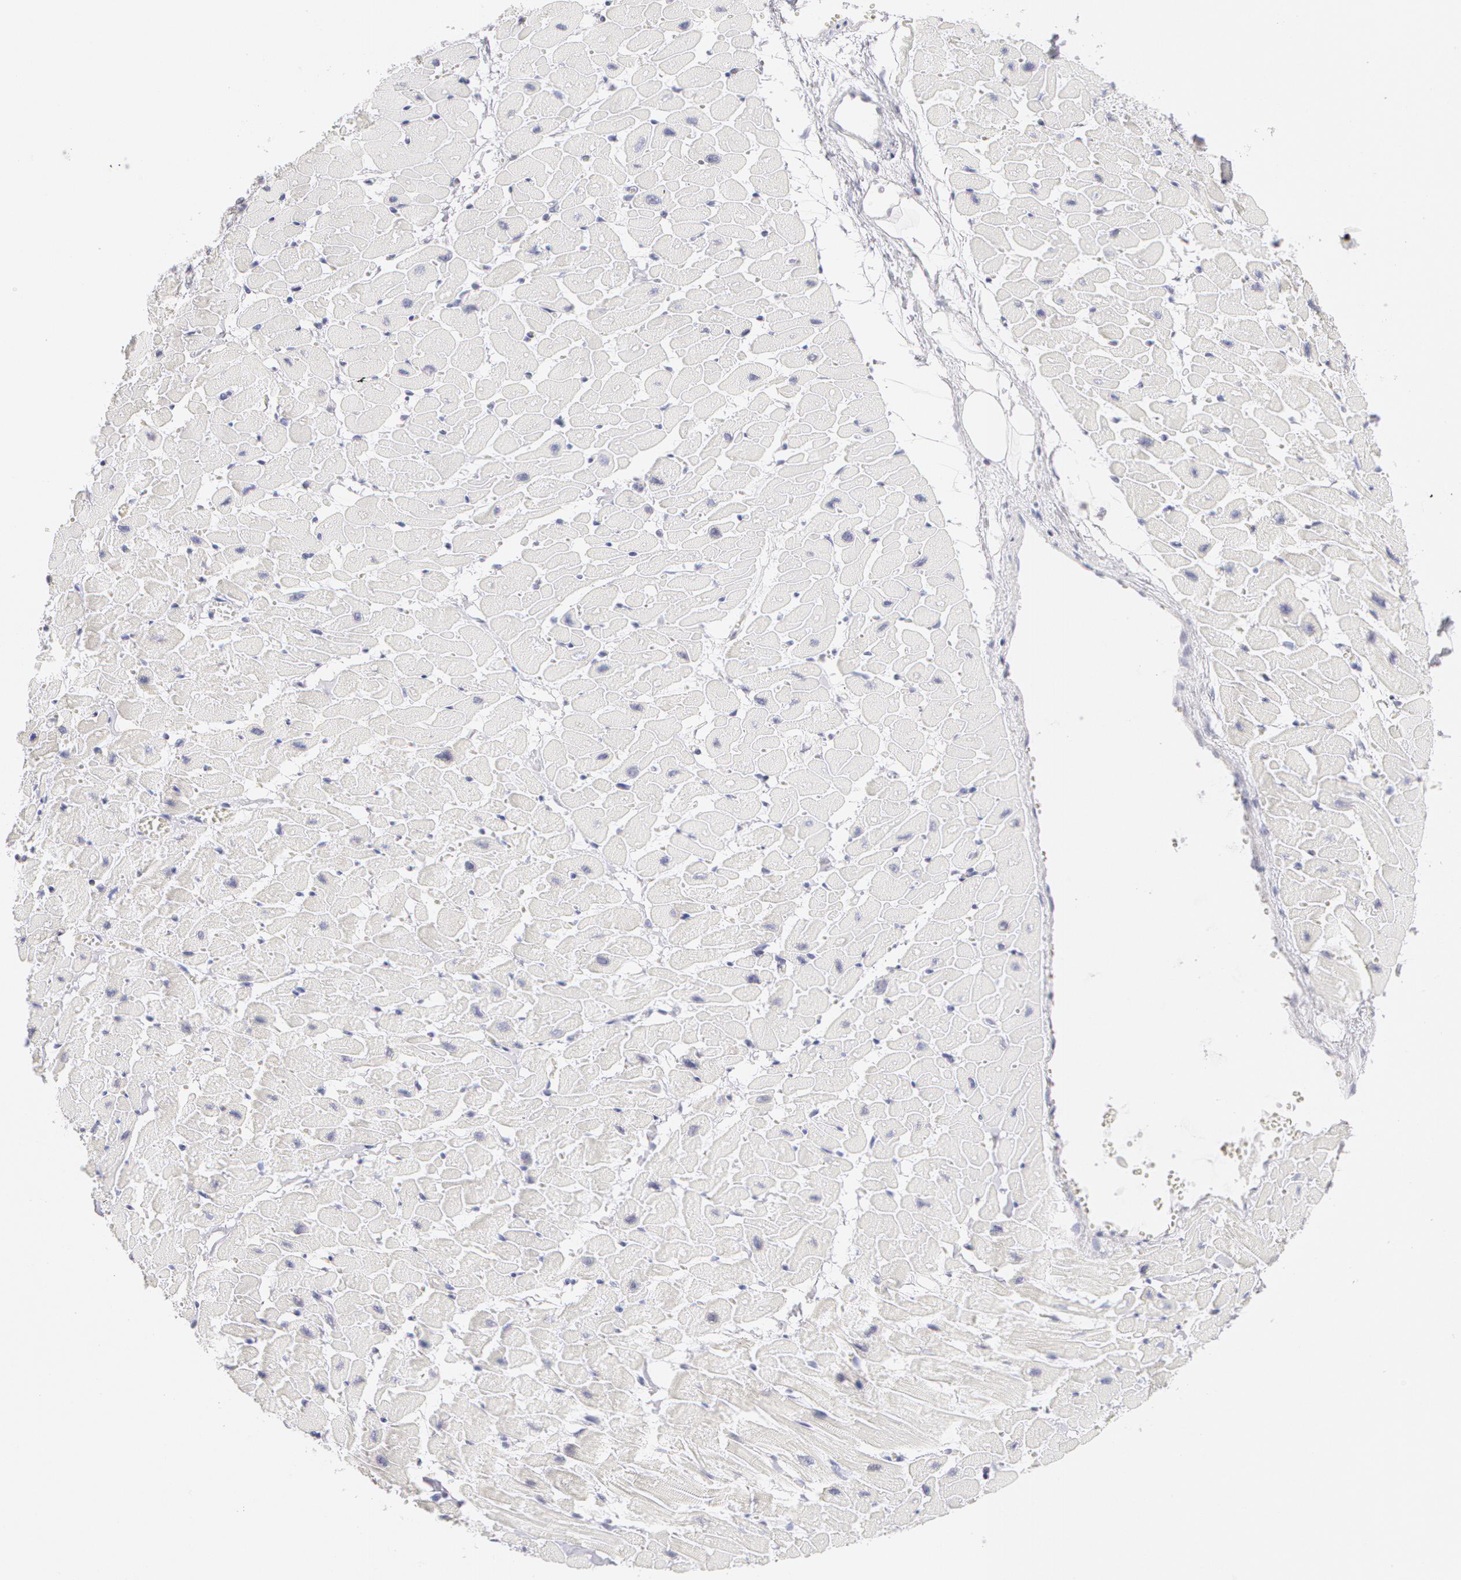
{"staining": {"intensity": "negative", "quantity": "none", "location": "none"}, "tissue": "heart muscle", "cell_type": "Cardiomyocytes", "image_type": "normal", "snomed": [{"axis": "morphology", "description": "Normal tissue, NOS"}, {"axis": "topography", "description": "Heart"}], "caption": "A high-resolution image shows immunohistochemistry staining of benign heart muscle, which demonstrates no significant positivity in cardiomyocytes. (DAB (3,3'-diaminobenzidine) IHC, high magnification).", "gene": "DDX3X", "patient": {"sex": "female", "age": 19}}